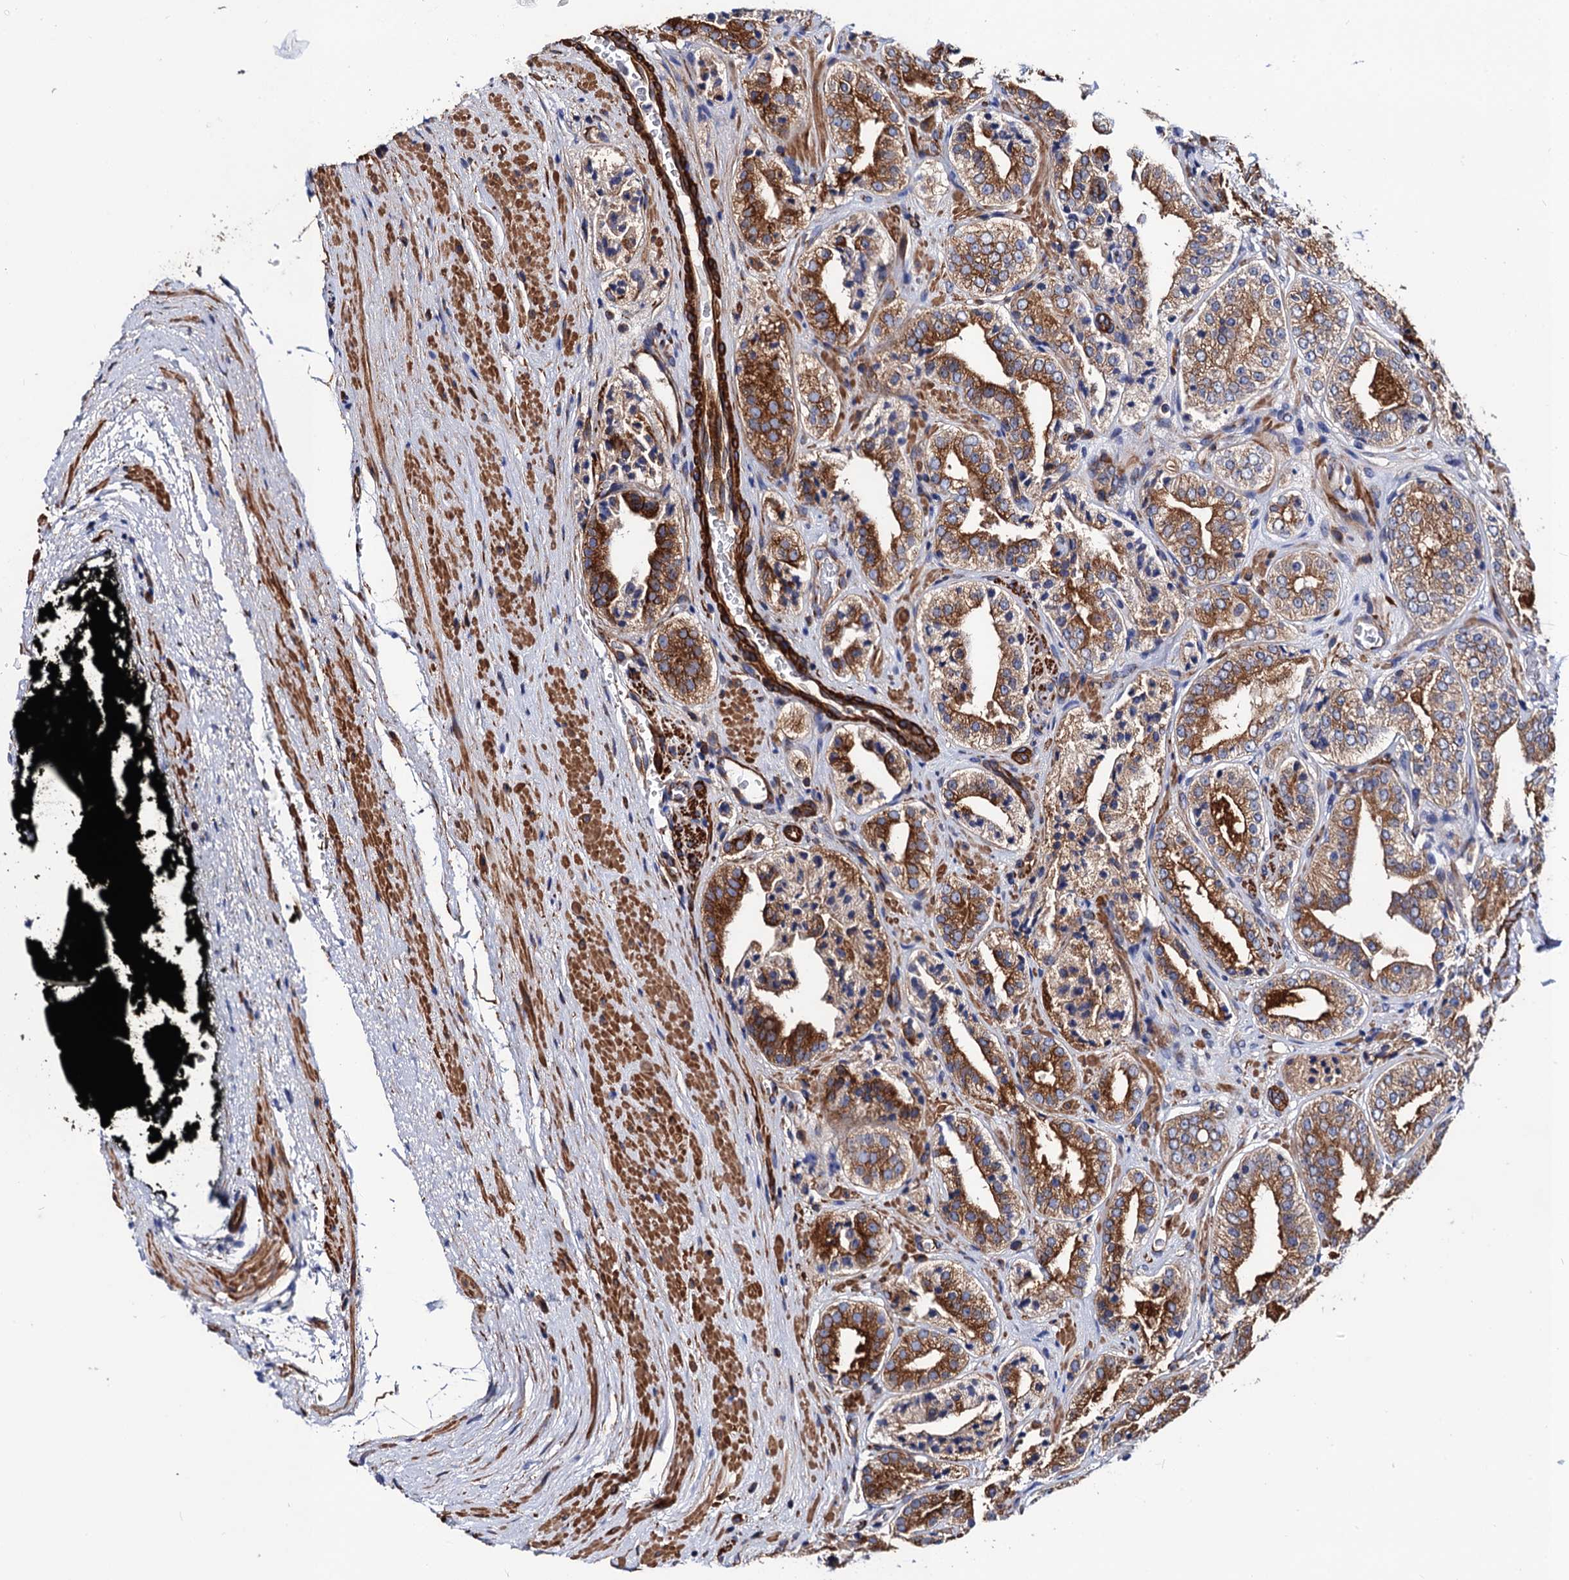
{"staining": {"intensity": "strong", "quantity": "25%-75%", "location": "cytoplasmic/membranous"}, "tissue": "prostate cancer", "cell_type": "Tumor cells", "image_type": "cancer", "snomed": [{"axis": "morphology", "description": "Adenocarcinoma, High grade"}, {"axis": "topography", "description": "Prostate"}], "caption": "Immunohistochemistry (IHC) photomicrograph of neoplastic tissue: prostate cancer stained using immunohistochemistry (IHC) shows high levels of strong protein expression localized specifically in the cytoplasmic/membranous of tumor cells, appearing as a cytoplasmic/membranous brown color.", "gene": "ZDHHC18", "patient": {"sex": "male", "age": 71}}